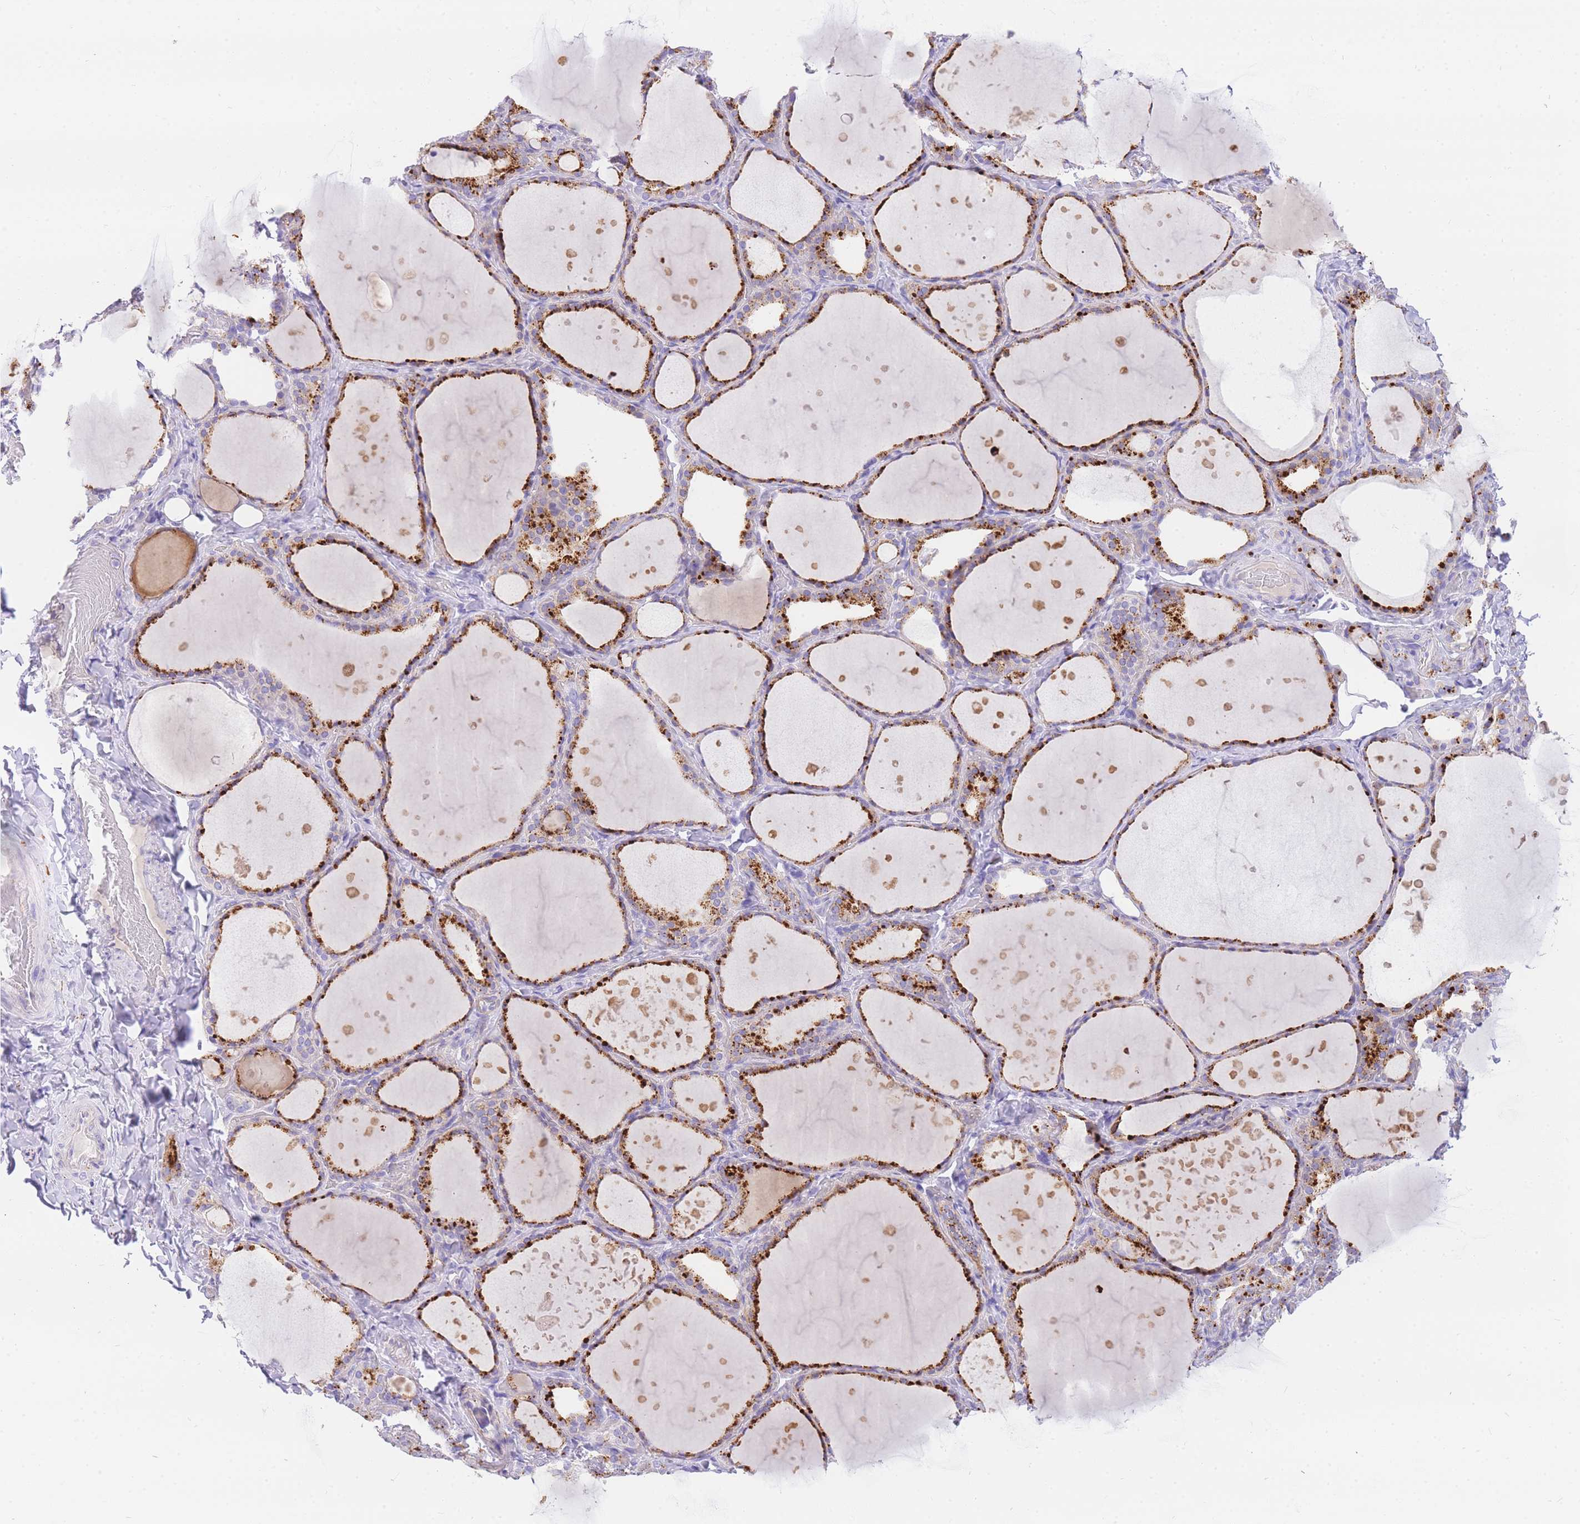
{"staining": {"intensity": "moderate", "quantity": "25%-75%", "location": "cytoplasmic/membranous"}, "tissue": "thyroid gland", "cell_type": "Glandular cells", "image_type": "normal", "snomed": [{"axis": "morphology", "description": "Normal tissue, NOS"}, {"axis": "topography", "description": "Thyroid gland"}], "caption": "Thyroid gland was stained to show a protein in brown. There is medium levels of moderate cytoplasmic/membranous staining in approximately 25%-75% of glandular cells. Nuclei are stained in blue.", "gene": "UPK1A", "patient": {"sex": "female", "age": 44}}